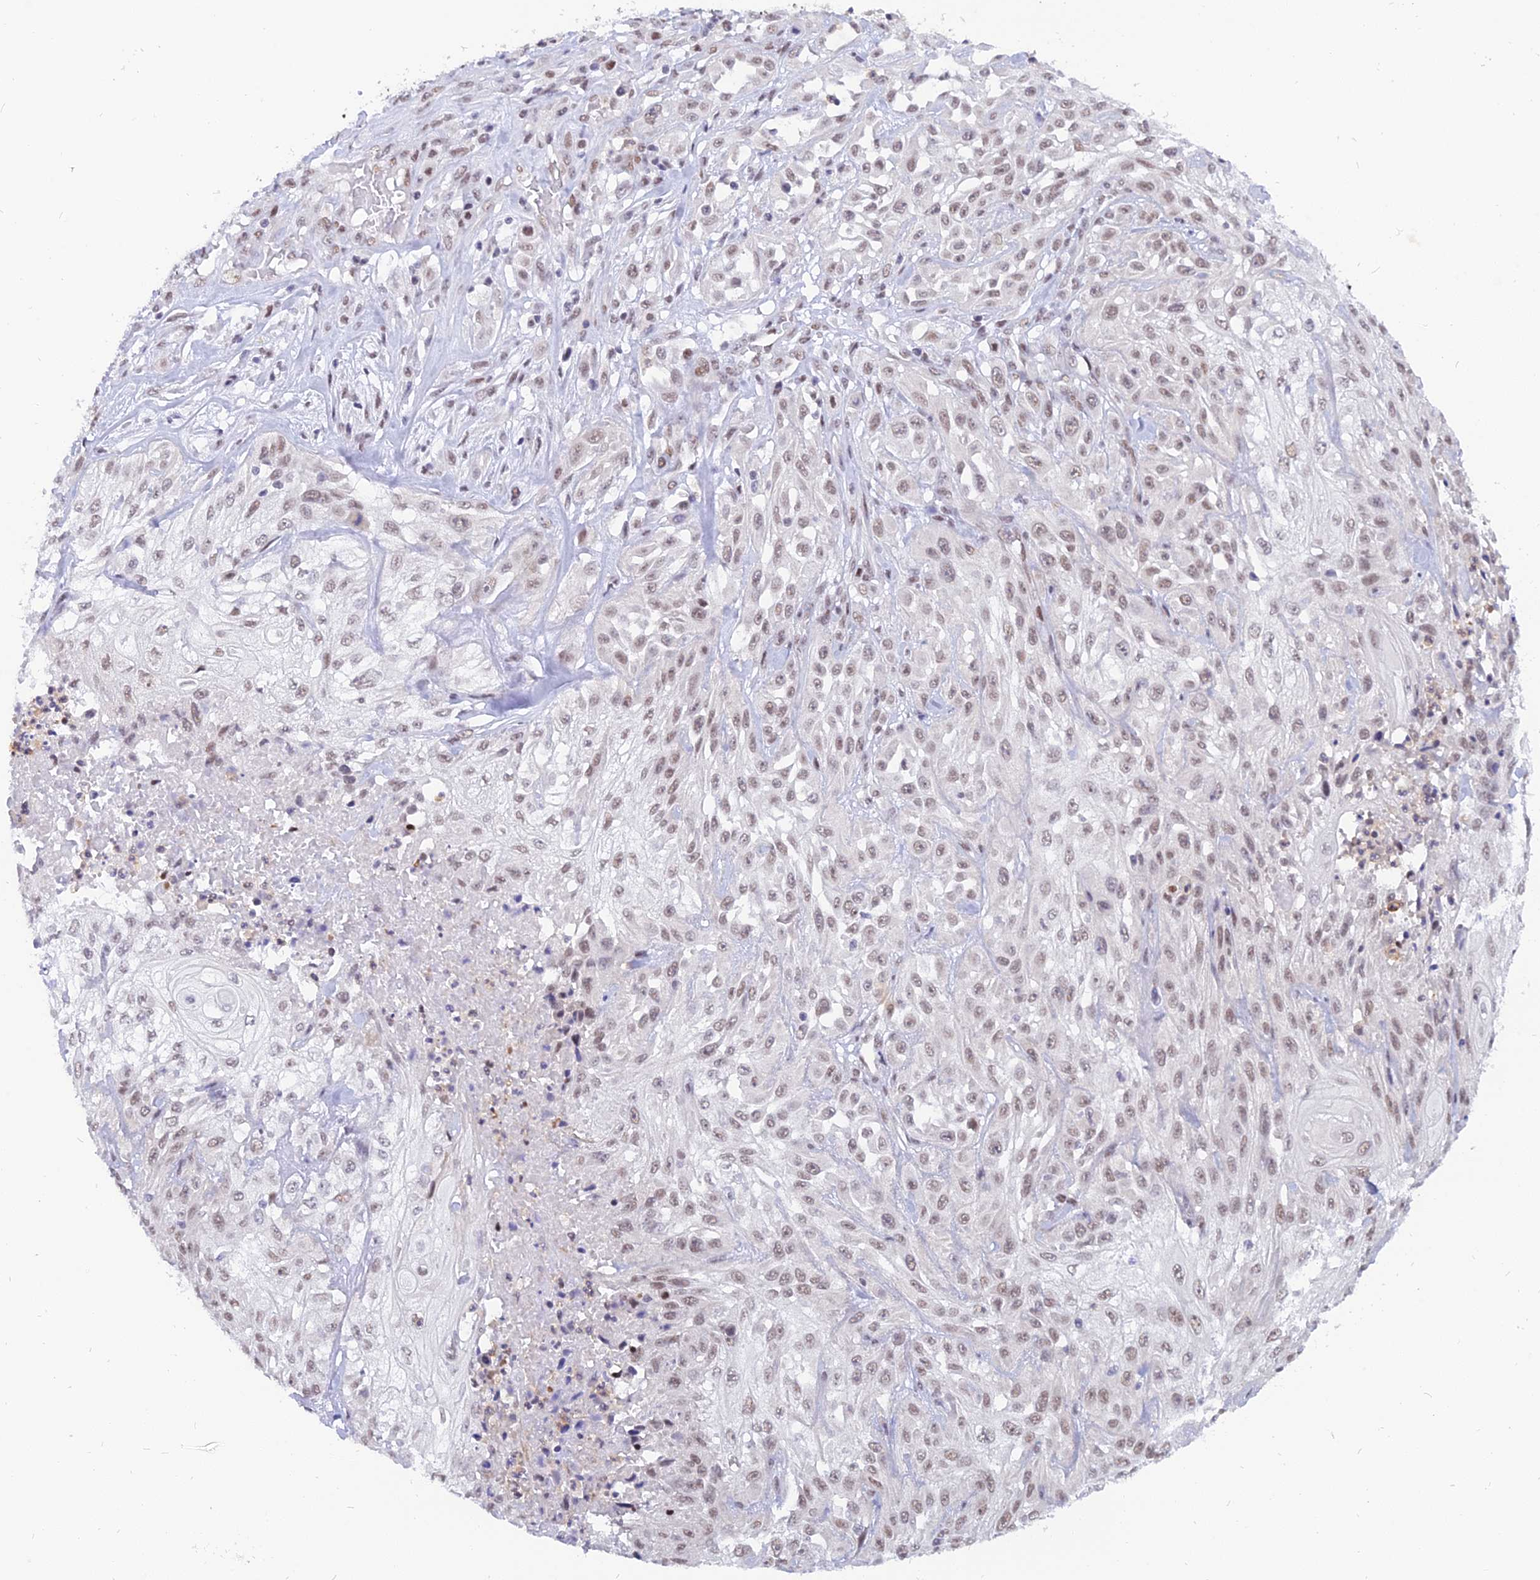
{"staining": {"intensity": "weak", "quantity": "25%-75%", "location": "nuclear"}, "tissue": "skin cancer", "cell_type": "Tumor cells", "image_type": "cancer", "snomed": [{"axis": "morphology", "description": "Squamous cell carcinoma, NOS"}, {"axis": "morphology", "description": "Squamous cell carcinoma, metastatic, NOS"}, {"axis": "topography", "description": "Skin"}, {"axis": "topography", "description": "Lymph node"}], "caption": "Approximately 25%-75% of tumor cells in human skin cancer (squamous cell carcinoma) display weak nuclear protein positivity as visualized by brown immunohistochemical staining.", "gene": "DPY30", "patient": {"sex": "male", "age": 75}}